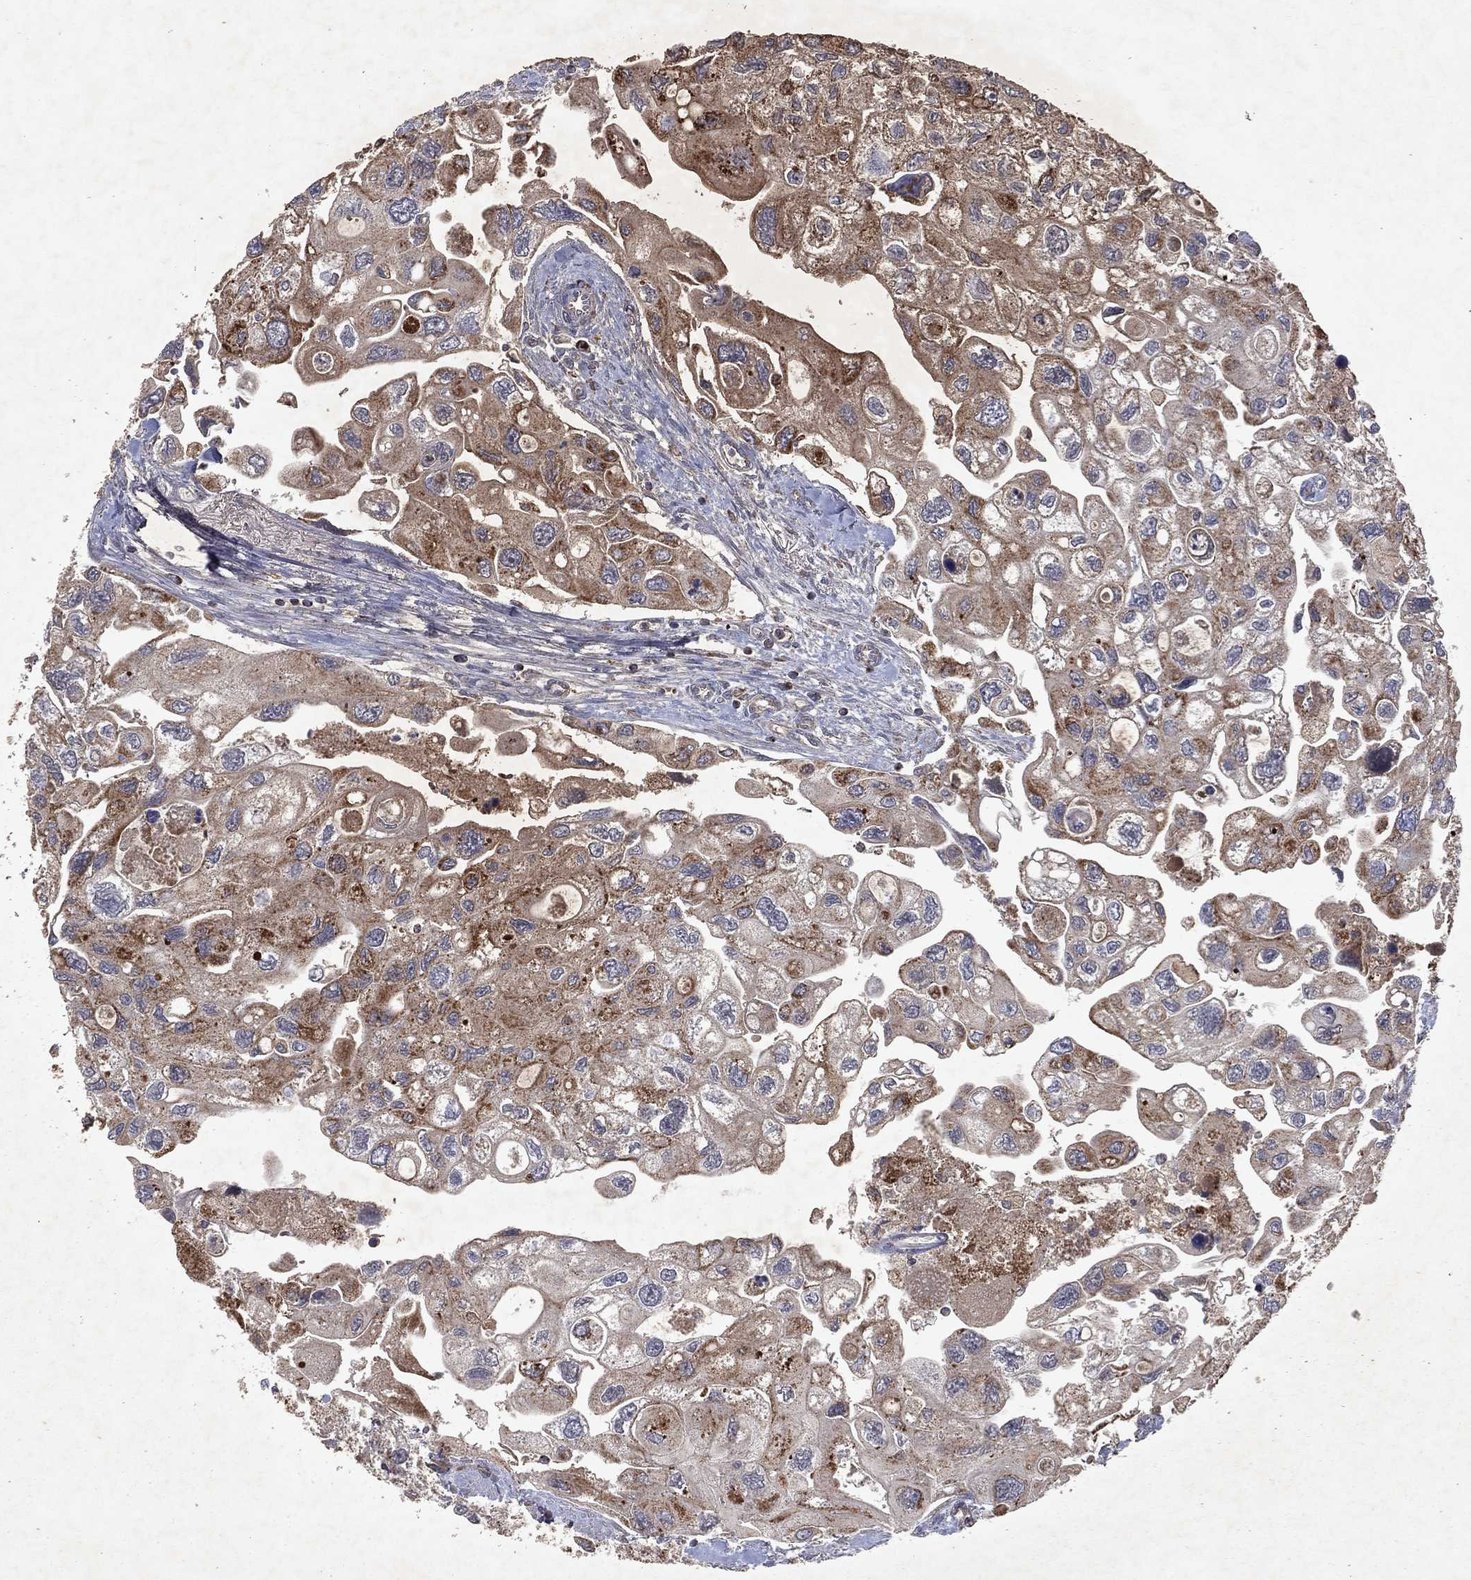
{"staining": {"intensity": "moderate", "quantity": "<25%", "location": "cytoplasmic/membranous"}, "tissue": "urothelial cancer", "cell_type": "Tumor cells", "image_type": "cancer", "snomed": [{"axis": "morphology", "description": "Urothelial carcinoma, High grade"}, {"axis": "topography", "description": "Urinary bladder"}], "caption": "Immunohistochemical staining of human urothelial carcinoma (high-grade) shows moderate cytoplasmic/membranous protein staining in approximately <25% of tumor cells.", "gene": "PYROXD2", "patient": {"sex": "male", "age": 59}}